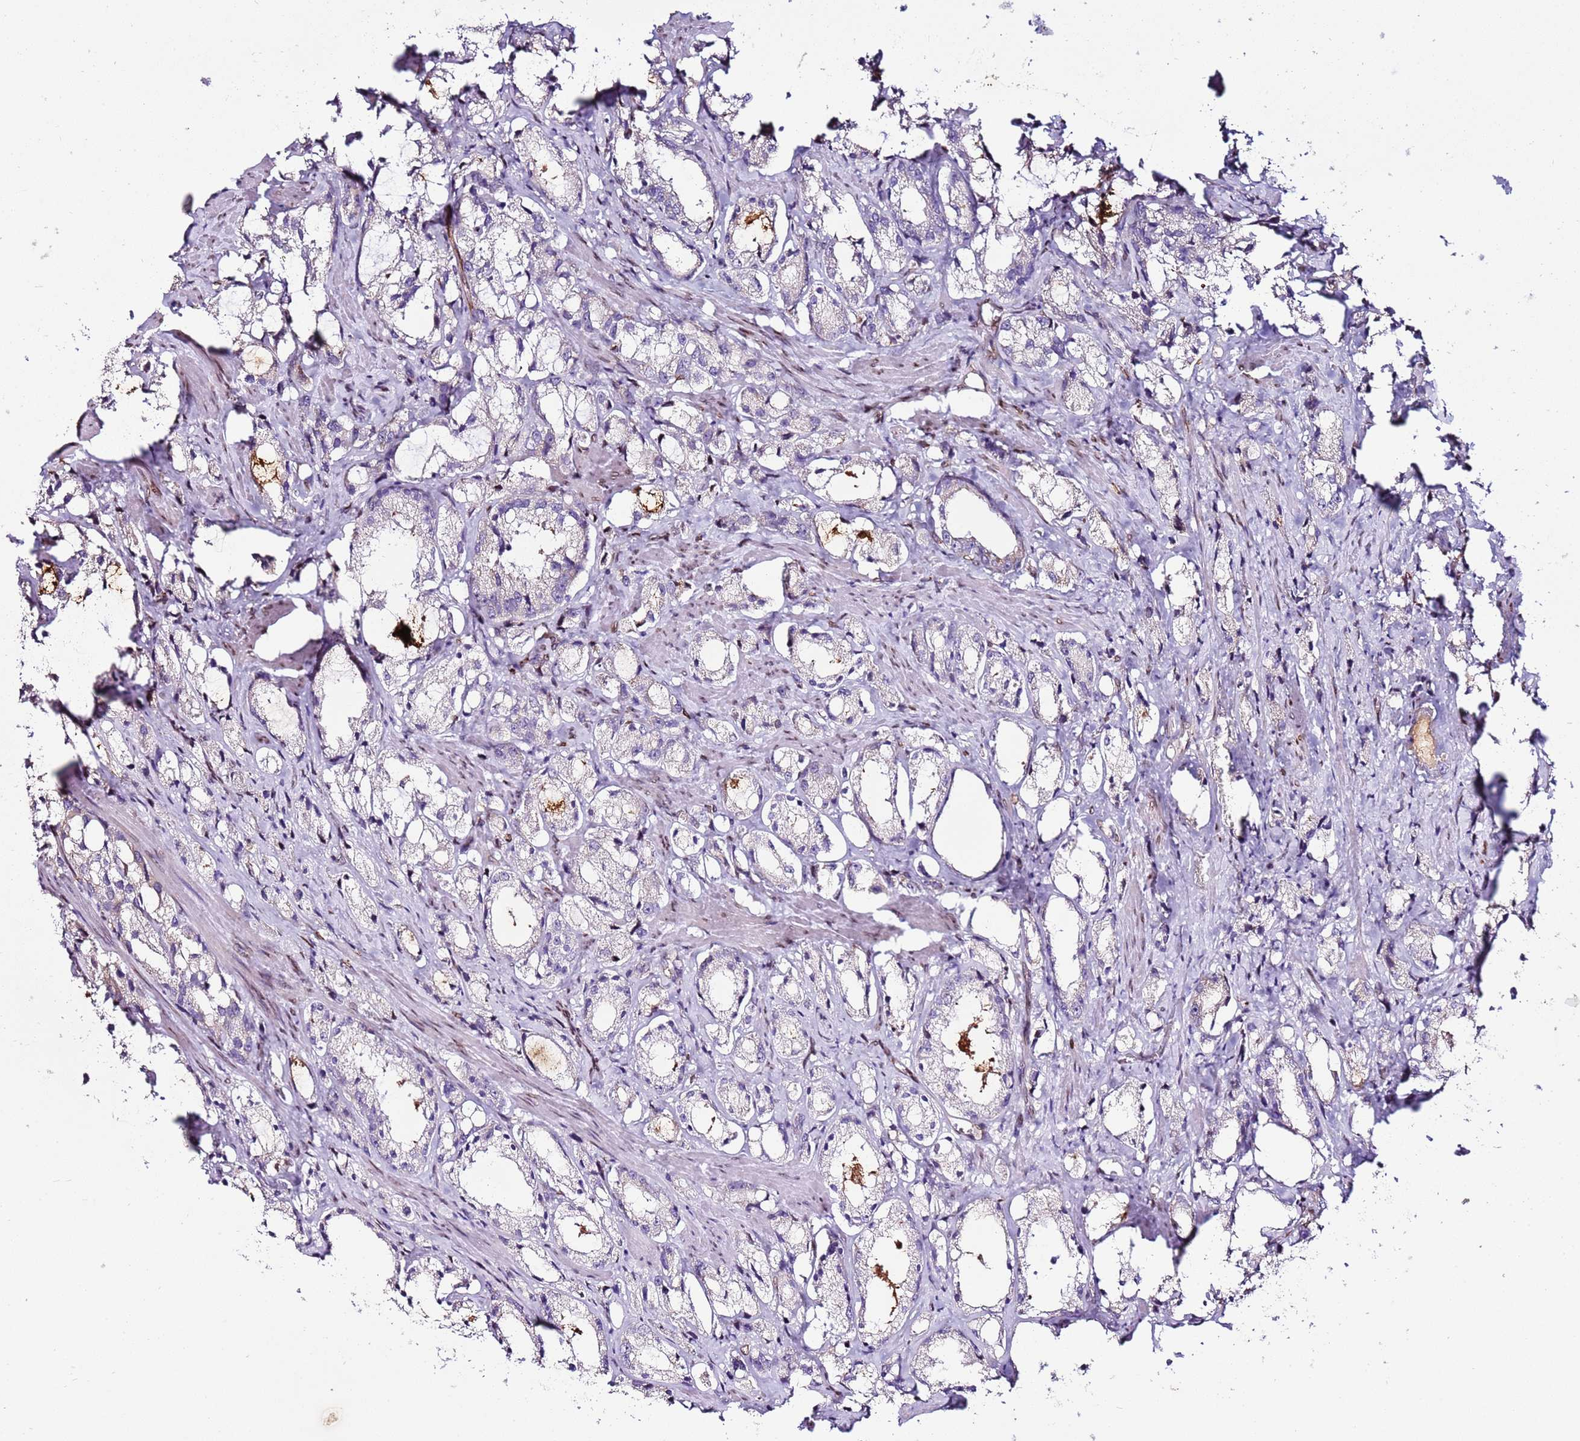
{"staining": {"intensity": "negative", "quantity": "none", "location": "none"}, "tissue": "prostate cancer", "cell_type": "Tumor cells", "image_type": "cancer", "snomed": [{"axis": "morphology", "description": "Adenocarcinoma, High grade"}, {"axis": "topography", "description": "Prostate"}], "caption": "Immunohistochemical staining of adenocarcinoma (high-grade) (prostate) displays no significant positivity in tumor cells.", "gene": "TMEM47", "patient": {"sex": "male", "age": 66}}